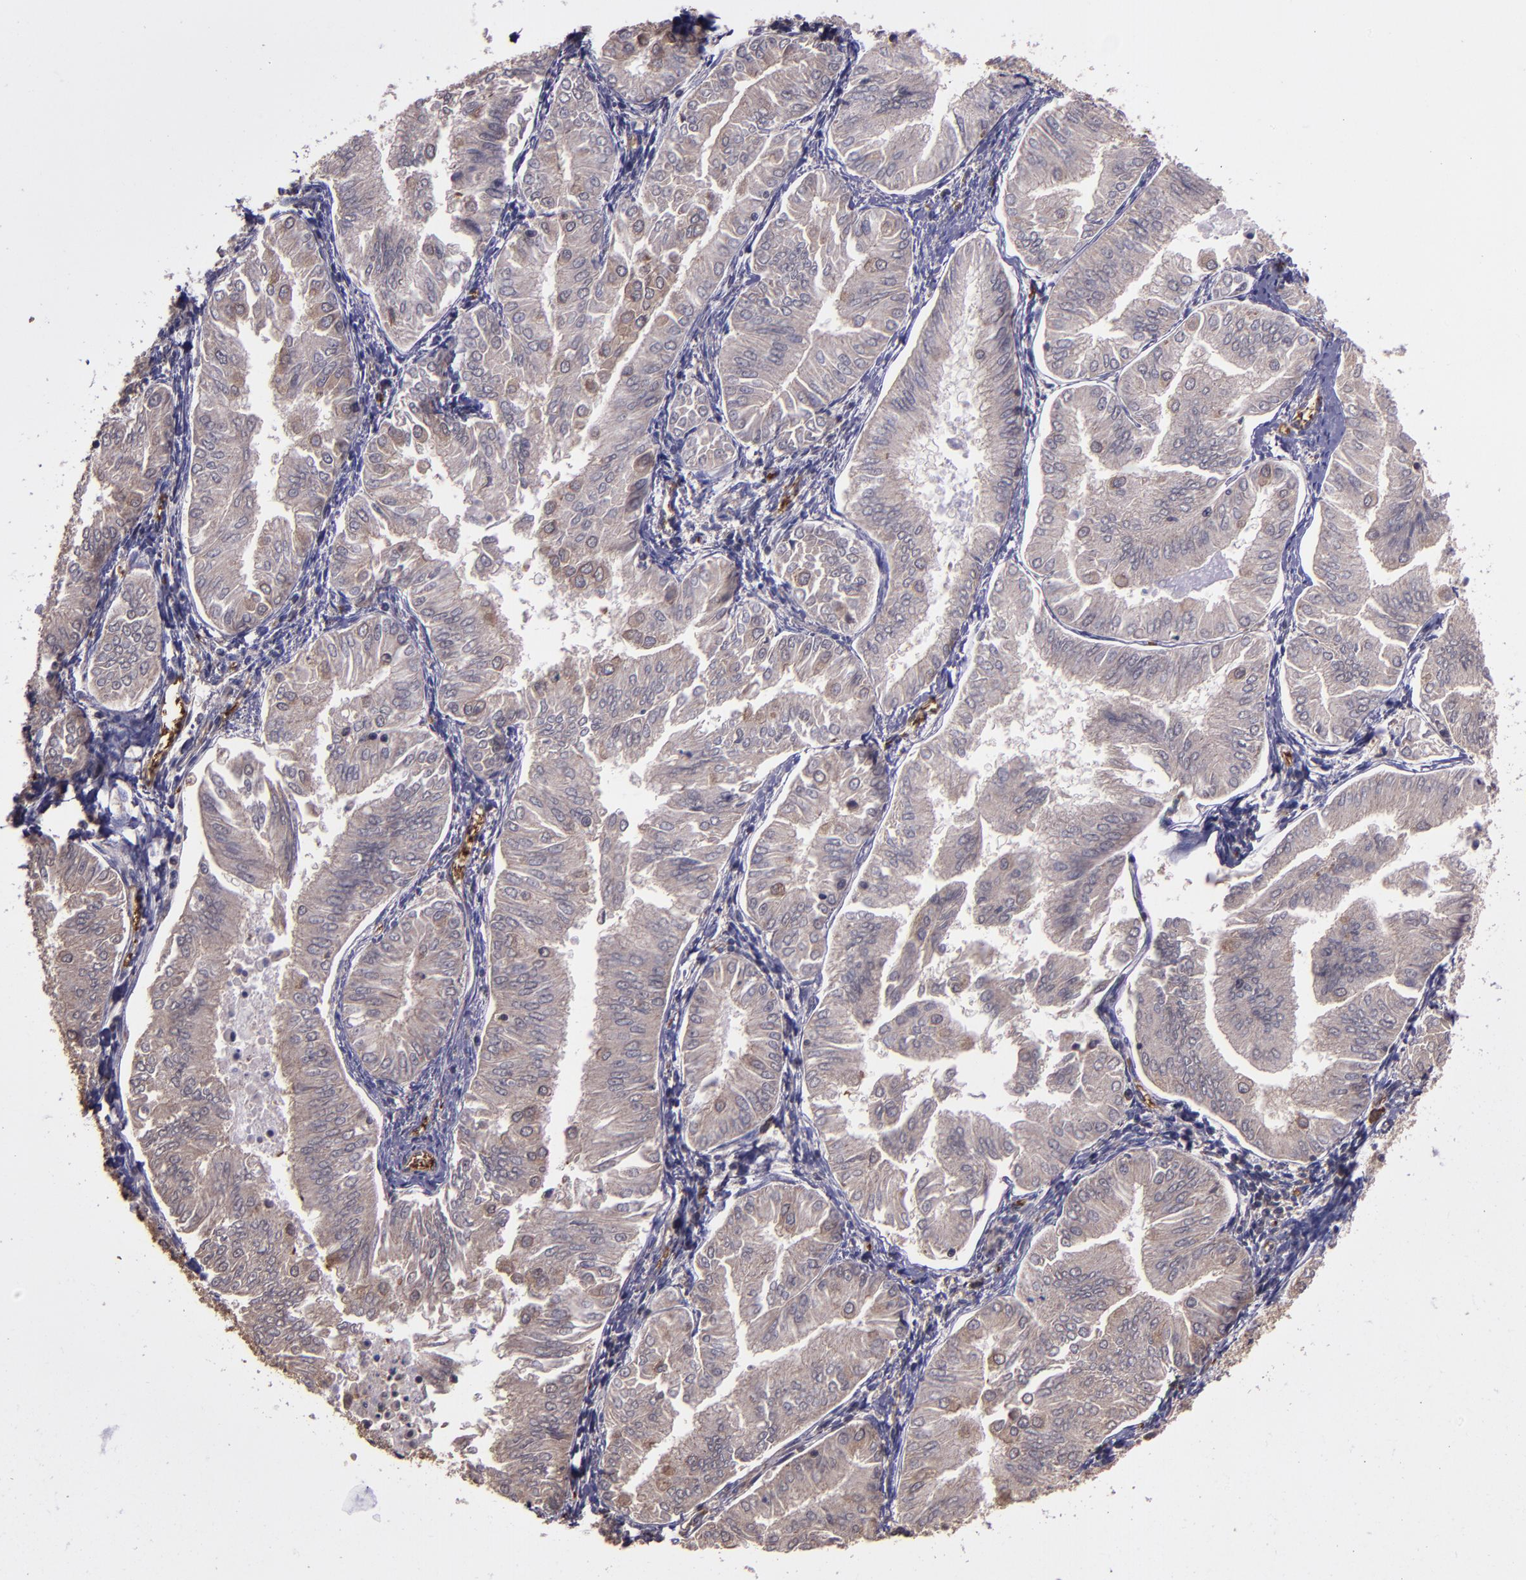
{"staining": {"intensity": "moderate", "quantity": ">75%", "location": "cytoplasmic/membranous"}, "tissue": "endometrial cancer", "cell_type": "Tumor cells", "image_type": "cancer", "snomed": [{"axis": "morphology", "description": "Adenocarcinoma, NOS"}, {"axis": "topography", "description": "Endometrium"}], "caption": "High-magnification brightfield microscopy of adenocarcinoma (endometrial) stained with DAB (3,3'-diaminobenzidine) (brown) and counterstained with hematoxylin (blue). tumor cells exhibit moderate cytoplasmic/membranous staining is appreciated in about>75% of cells. (Stains: DAB (3,3'-diaminobenzidine) in brown, nuclei in blue, Microscopy: brightfield microscopy at high magnification).", "gene": "USP51", "patient": {"sex": "female", "age": 53}}